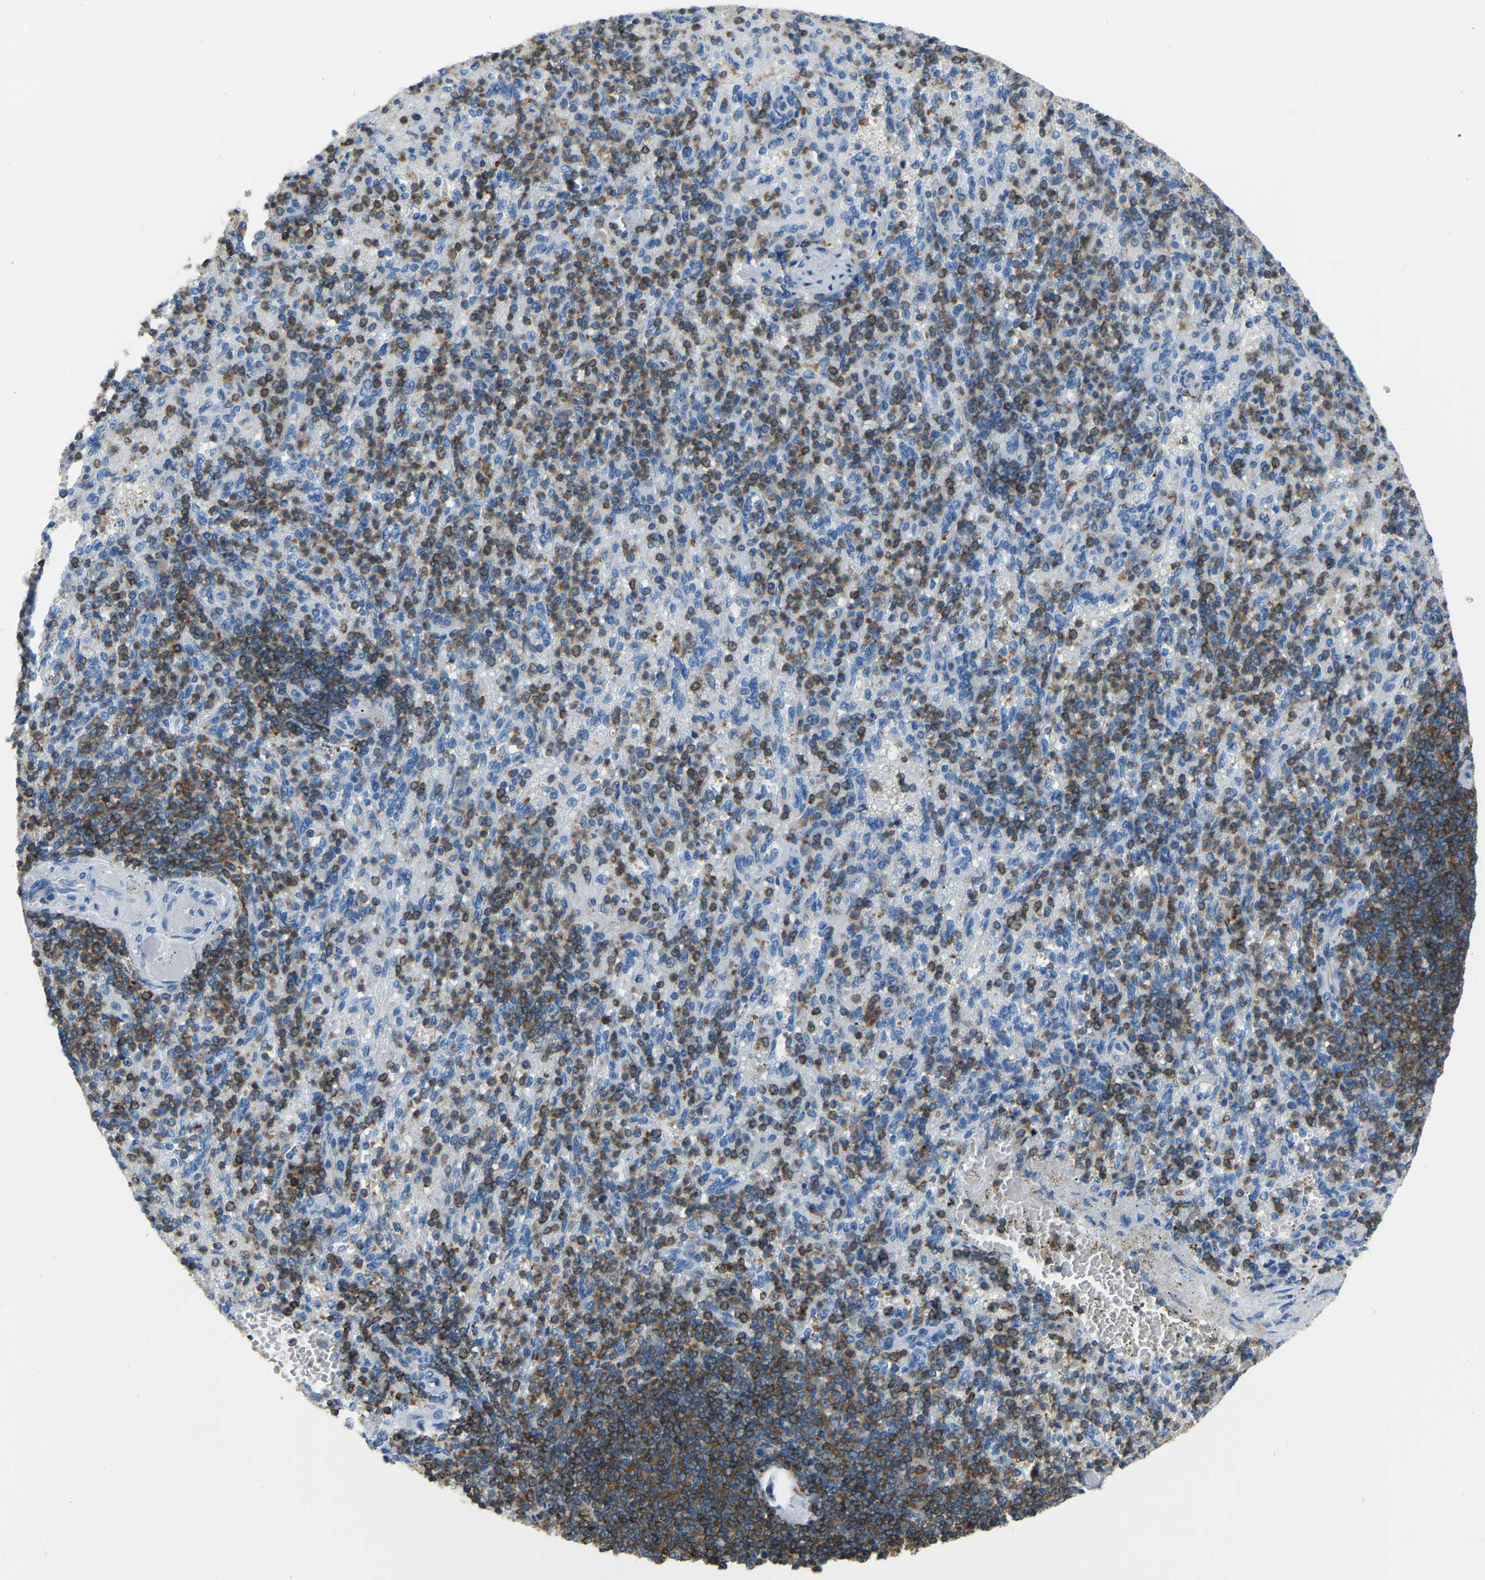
{"staining": {"intensity": "strong", "quantity": "25%-75%", "location": "cytoplasmic/membranous"}, "tissue": "spleen", "cell_type": "Cells in red pulp", "image_type": "normal", "snomed": [{"axis": "morphology", "description": "Normal tissue, NOS"}, {"axis": "topography", "description": "Spleen"}], "caption": "Strong cytoplasmic/membranous expression is identified in about 25%-75% of cells in red pulp in benign spleen.", "gene": "ARHGAP45", "patient": {"sex": "female", "age": 74}}